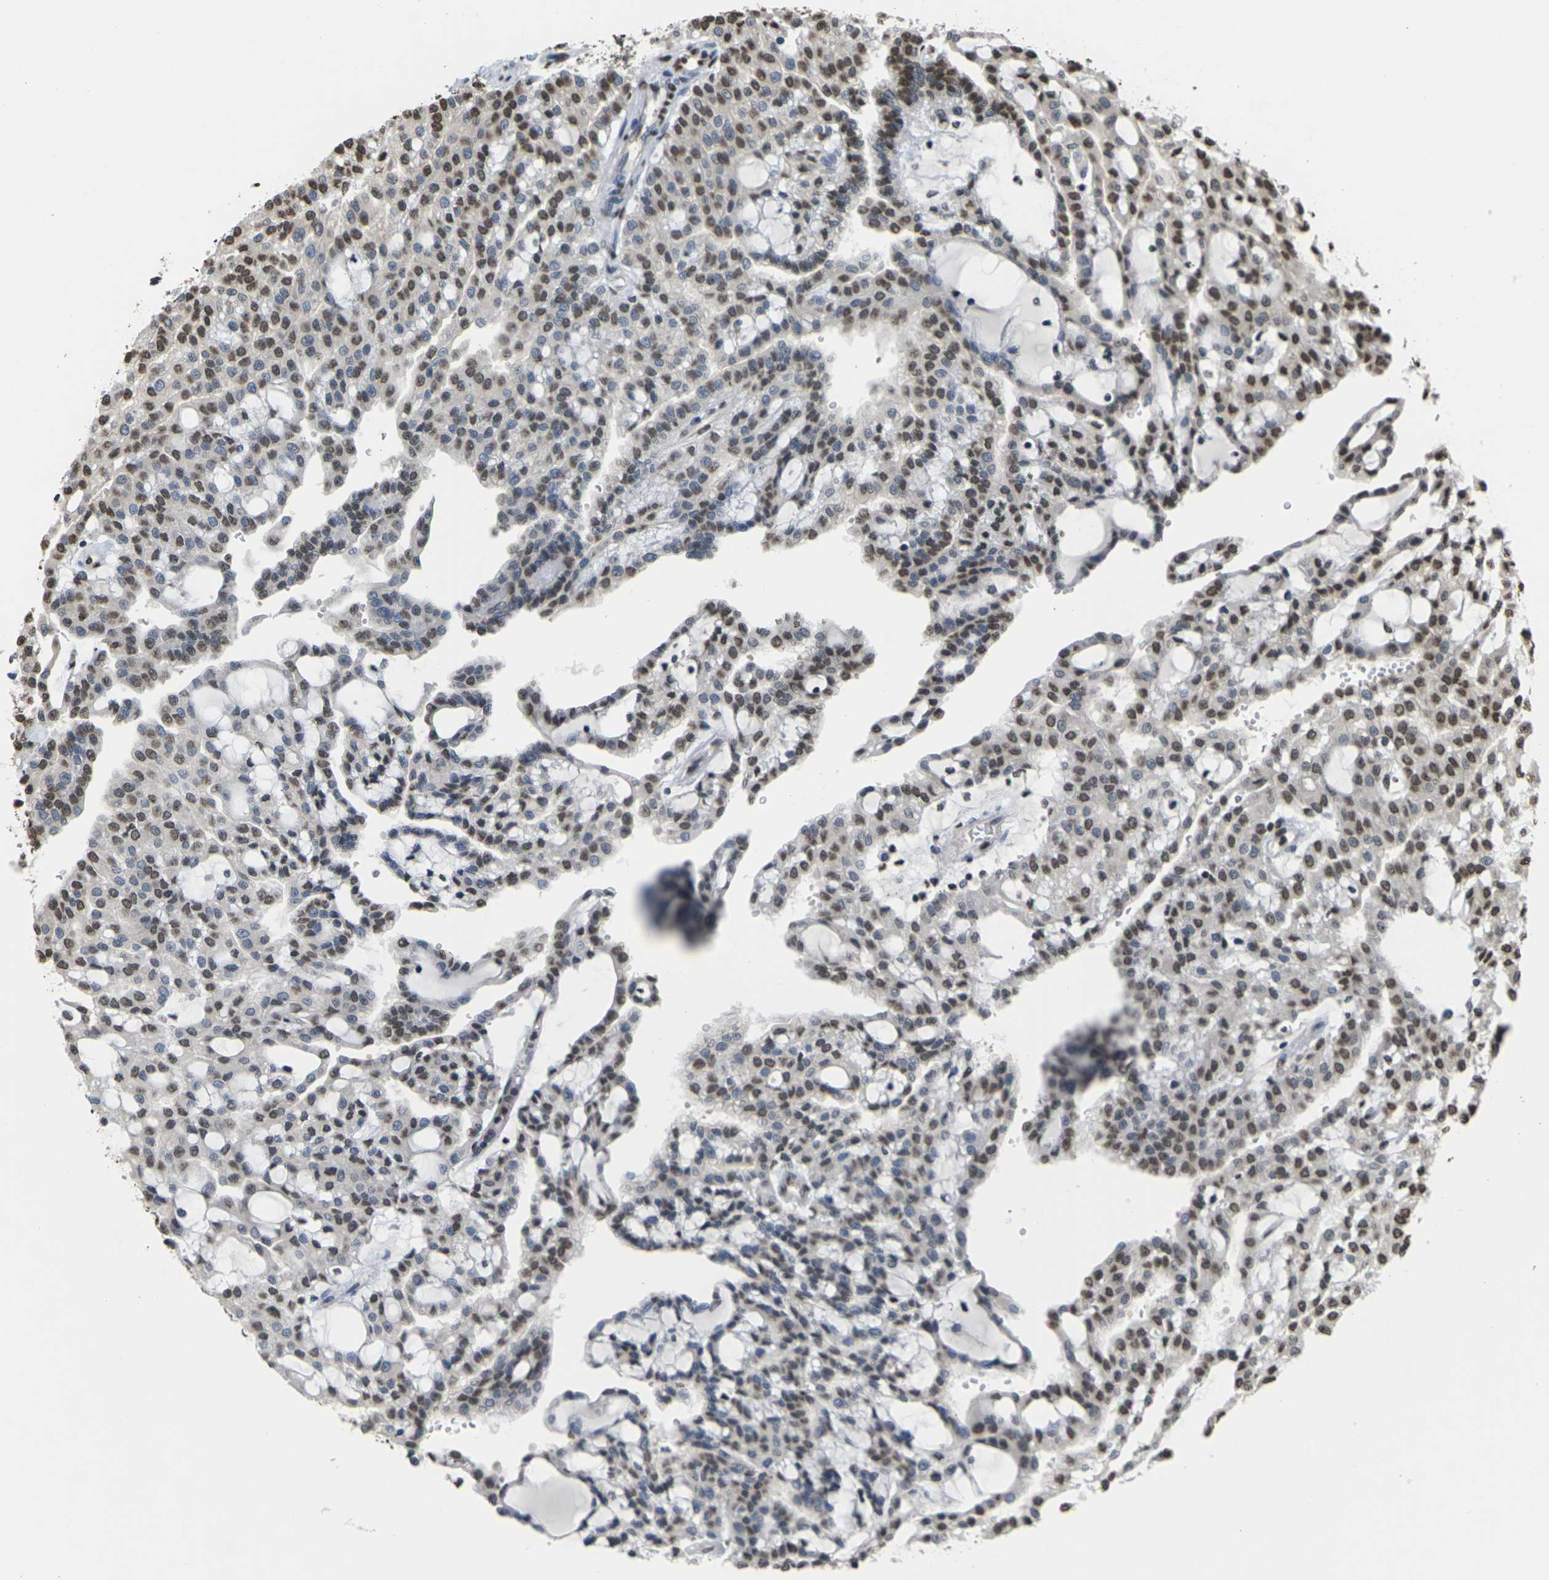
{"staining": {"intensity": "moderate", "quantity": "25%-75%", "location": "nuclear"}, "tissue": "renal cancer", "cell_type": "Tumor cells", "image_type": "cancer", "snomed": [{"axis": "morphology", "description": "Adenocarcinoma, NOS"}, {"axis": "topography", "description": "Kidney"}], "caption": "This photomicrograph exhibits immunohistochemistry (IHC) staining of adenocarcinoma (renal), with medium moderate nuclear staining in about 25%-75% of tumor cells.", "gene": "EMSY", "patient": {"sex": "male", "age": 63}}